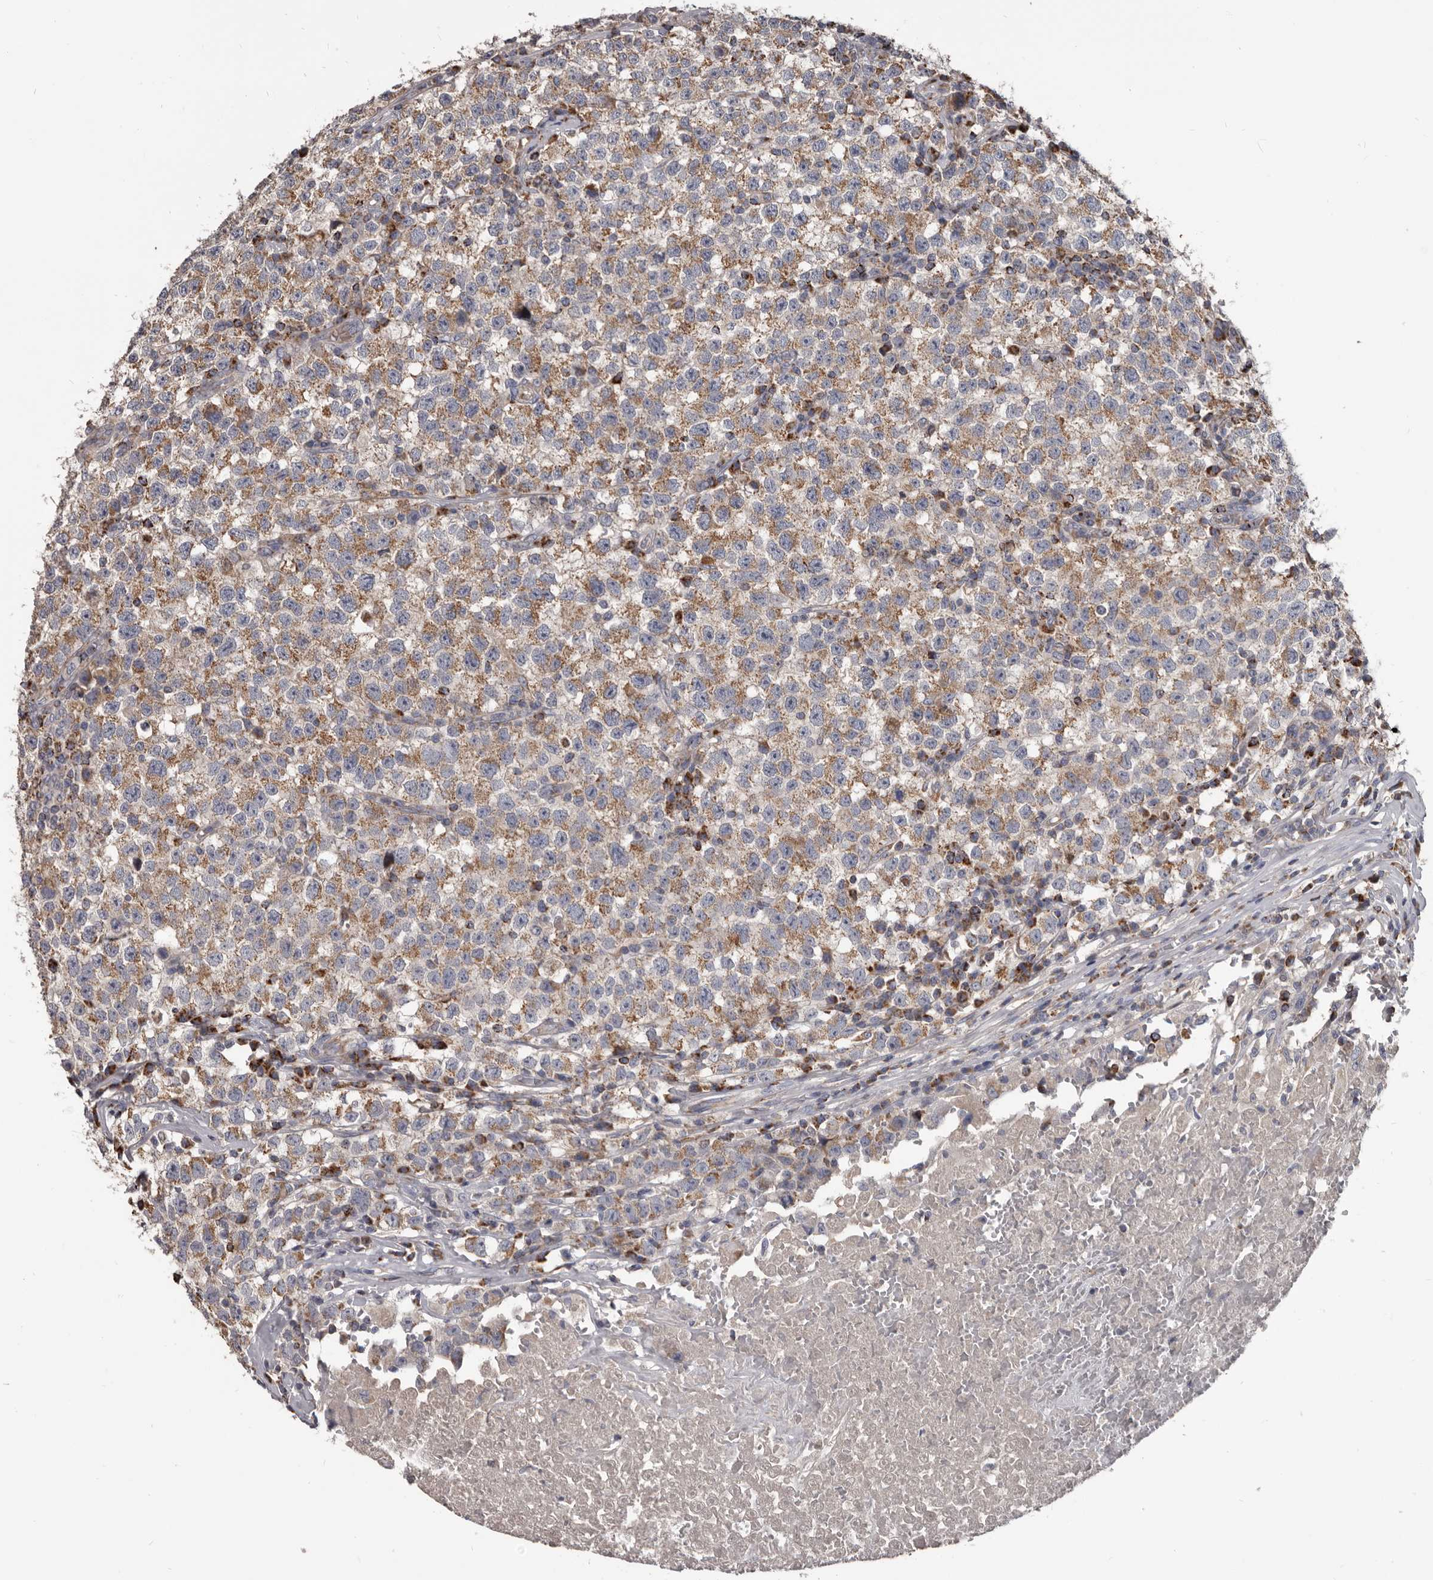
{"staining": {"intensity": "moderate", "quantity": ">75%", "location": "cytoplasmic/membranous"}, "tissue": "testis cancer", "cell_type": "Tumor cells", "image_type": "cancer", "snomed": [{"axis": "morphology", "description": "Seminoma, NOS"}, {"axis": "topography", "description": "Testis"}], "caption": "The histopathology image reveals immunohistochemical staining of testis seminoma. There is moderate cytoplasmic/membranous positivity is present in approximately >75% of tumor cells. The protein is shown in brown color, while the nuclei are stained blue.", "gene": "ALDH5A1", "patient": {"sex": "male", "age": 22}}